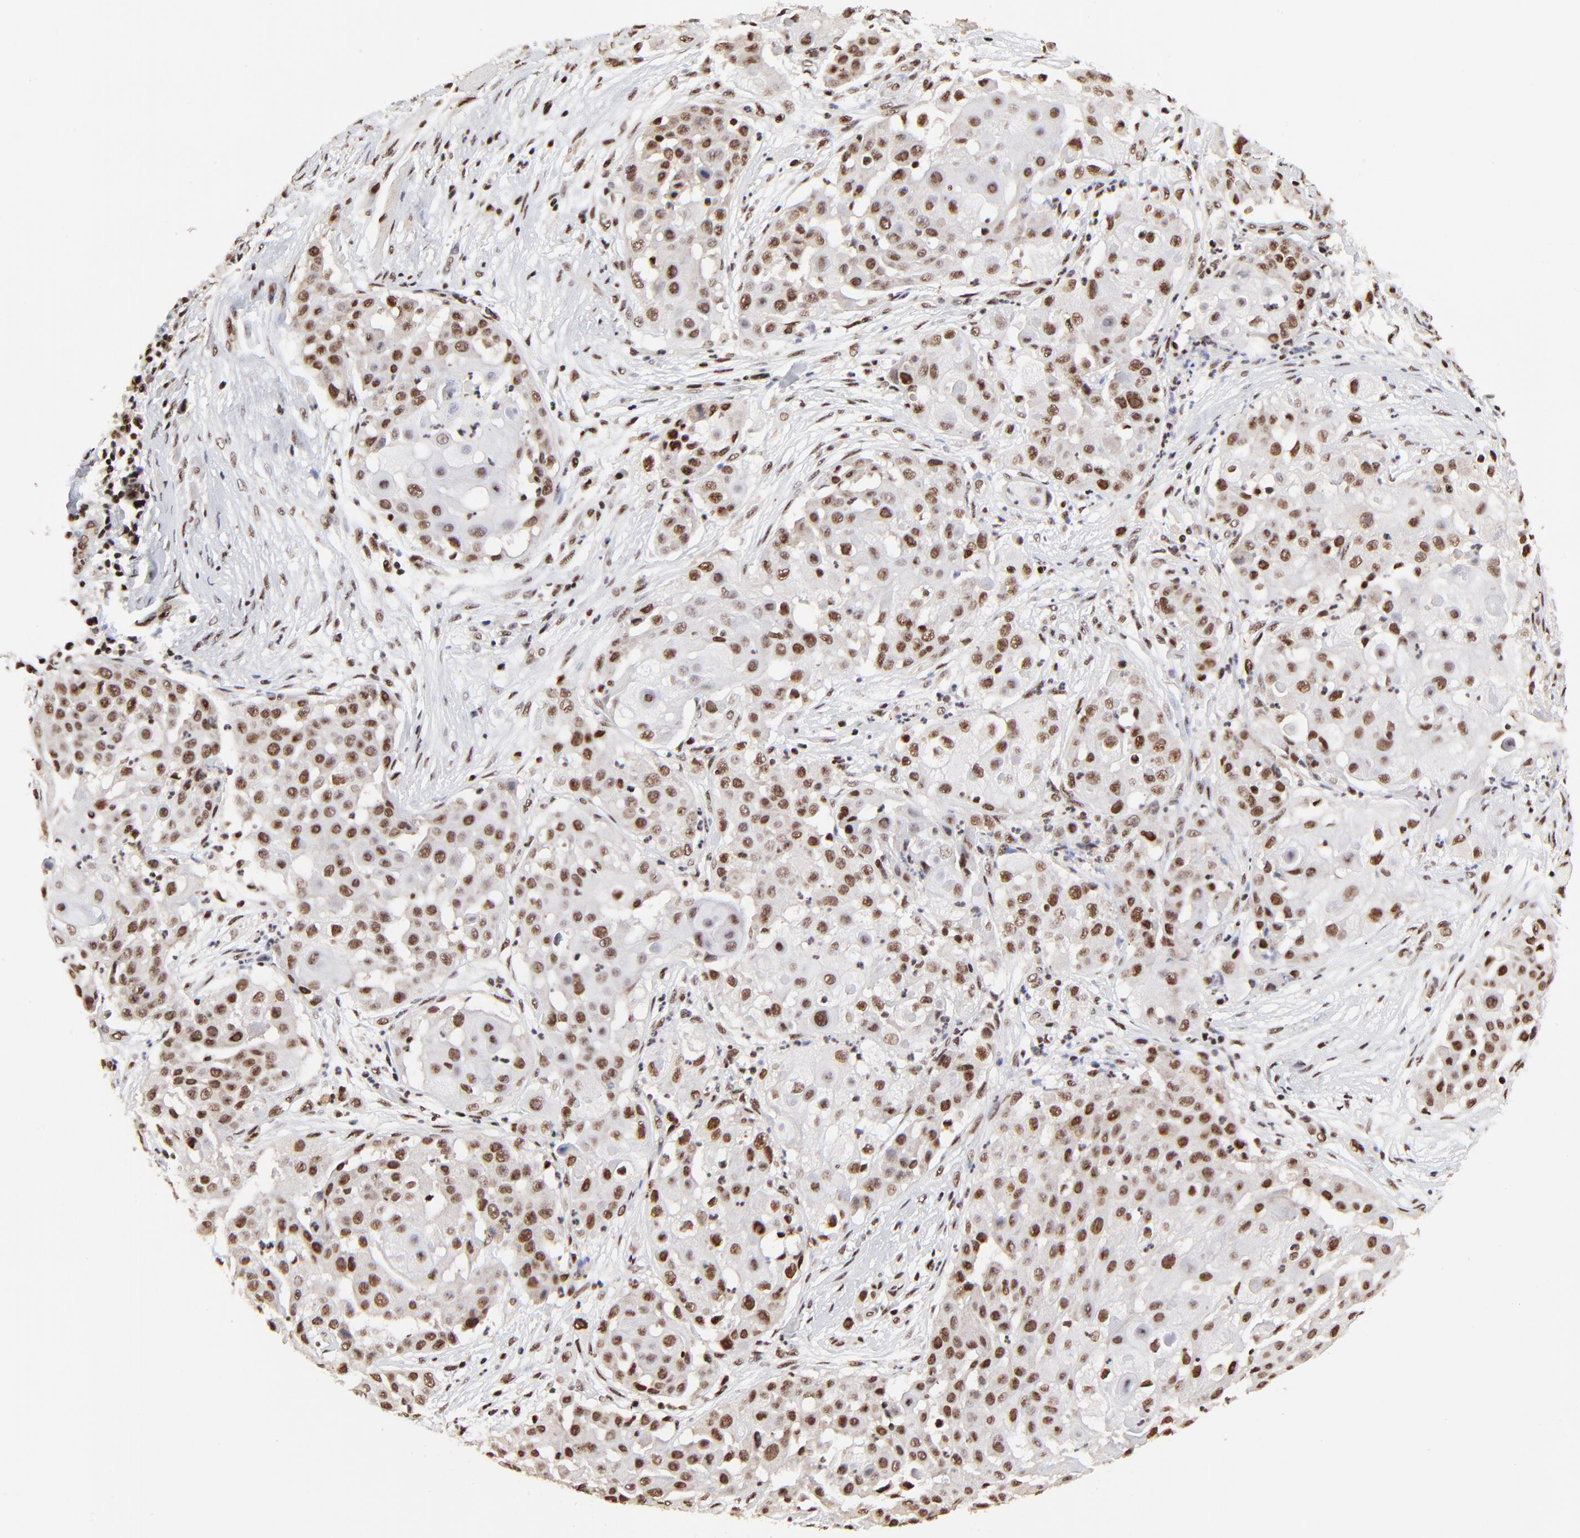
{"staining": {"intensity": "moderate", "quantity": ">75%", "location": "nuclear"}, "tissue": "skin cancer", "cell_type": "Tumor cells", "image_type": "cancer", "snomed": [{"axis": "morphology", "description": "Squamous cell carcinoma, NOS"}, {"axis": "topography", "description": "Skin"}], "caption": "Skin squamous cell carcinoma stained with immunohistochemistry (IHC) shows moderate nuclear staining in approximately >75% of tumor cells. The protein of interest is stained brown, and the nuclei are stained in blue (DAB IHC with brightfield microscopy, high magnification).", "gene": "RBM22", "patient": {"sex": "female", "age": 57}}